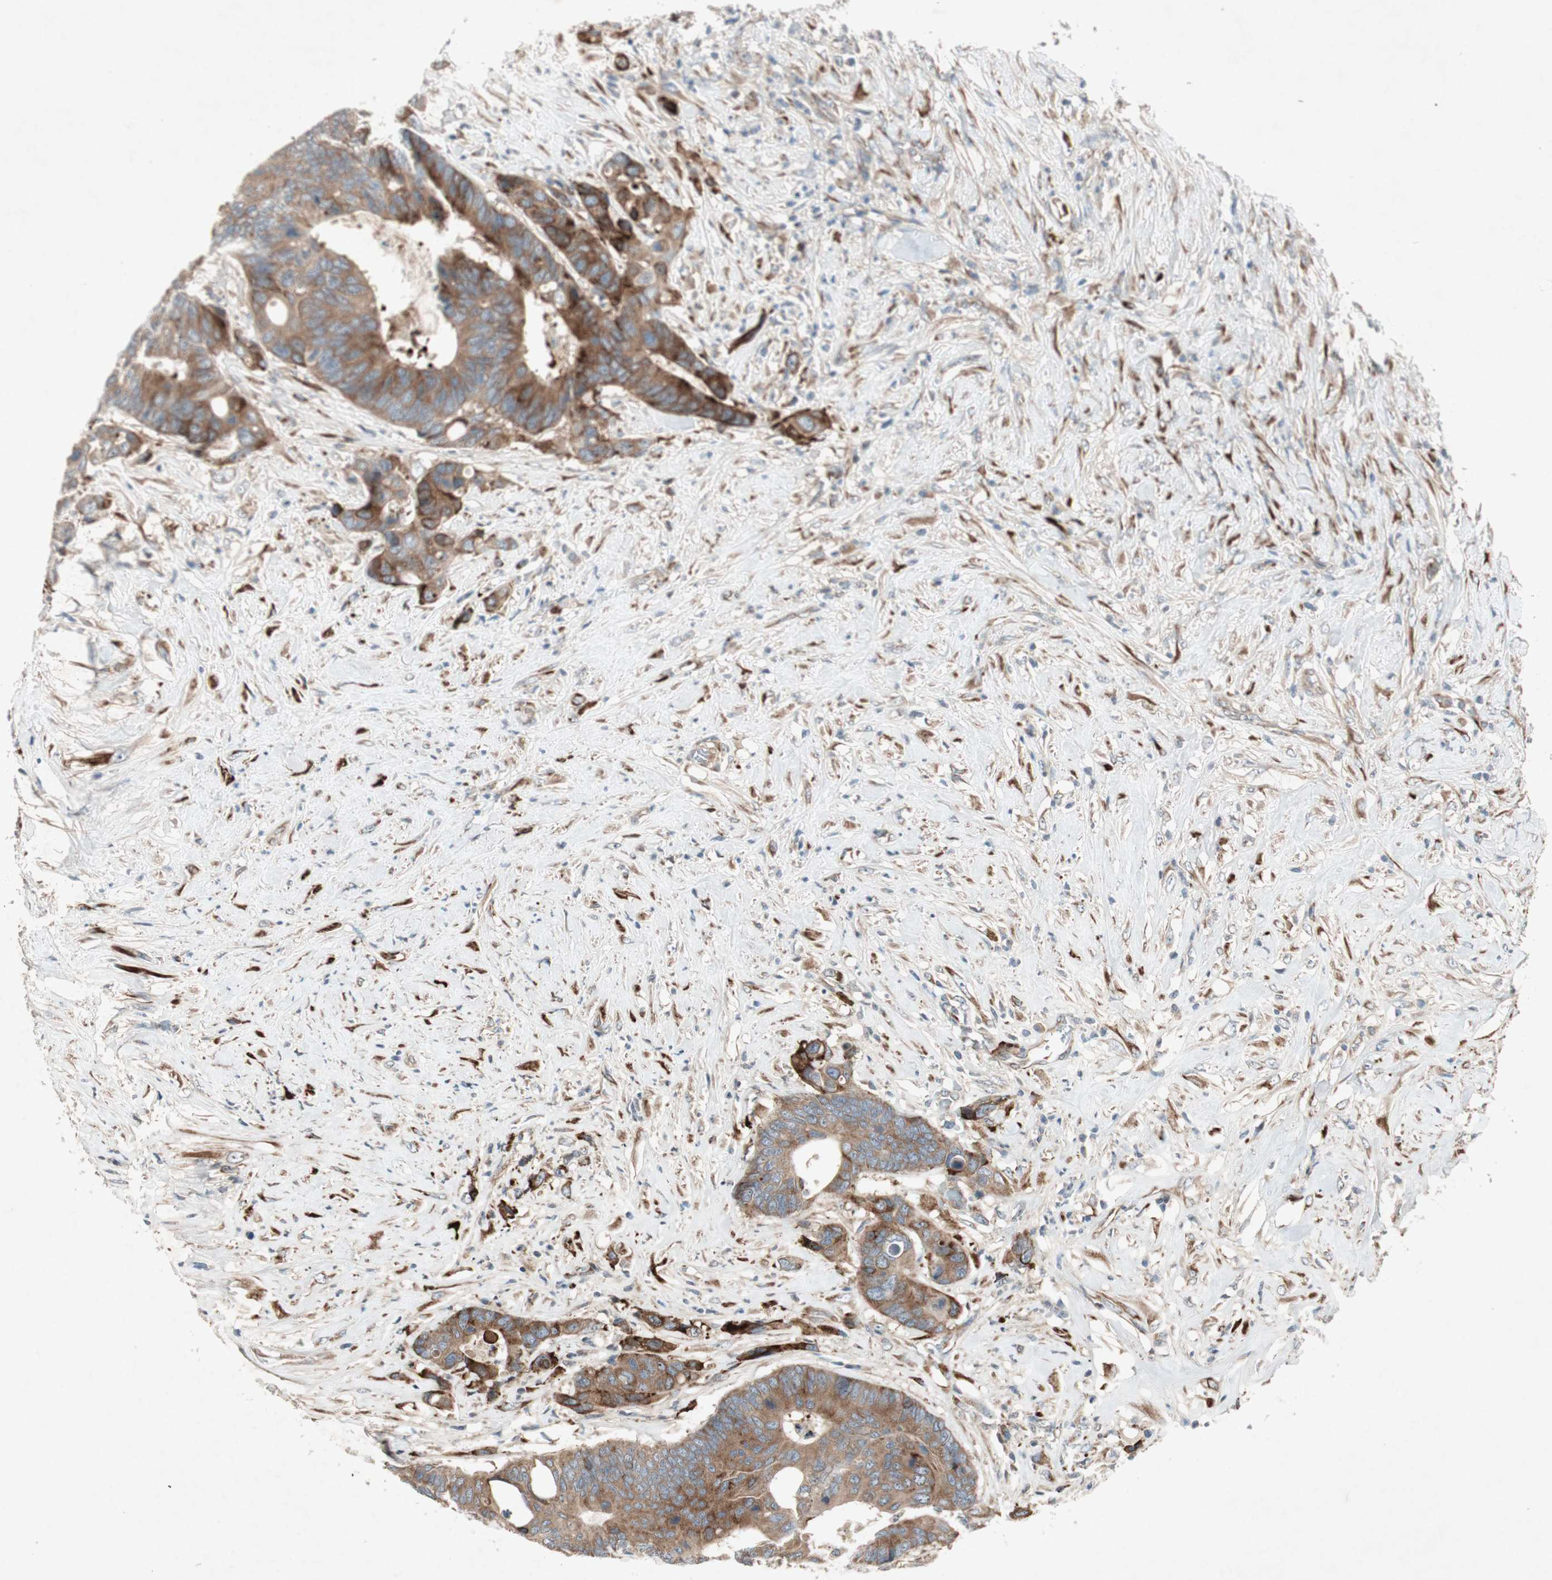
{"staining": {"intensity": "strong", "quantity": ">75%", "location": "cytoplasmic/membranous"}, "tissue": "colorectal cancer", "cell_type": "Tumor cells", "image_type": "cancer", "snomed": [{"axis": "morphology", "description": "Adenocarcinoma, NOS"}, {"axis": "topography", "description": "Rectum"}], "caption": "Immunohistochemical staining of human colorectal adenocarcinoma displays high levels of strong cytoplasmic/membranous protein positivity in approximately >75% of tumor cells.", "gene": "APOO", "patient": {"sex": "male", "age": 55}}